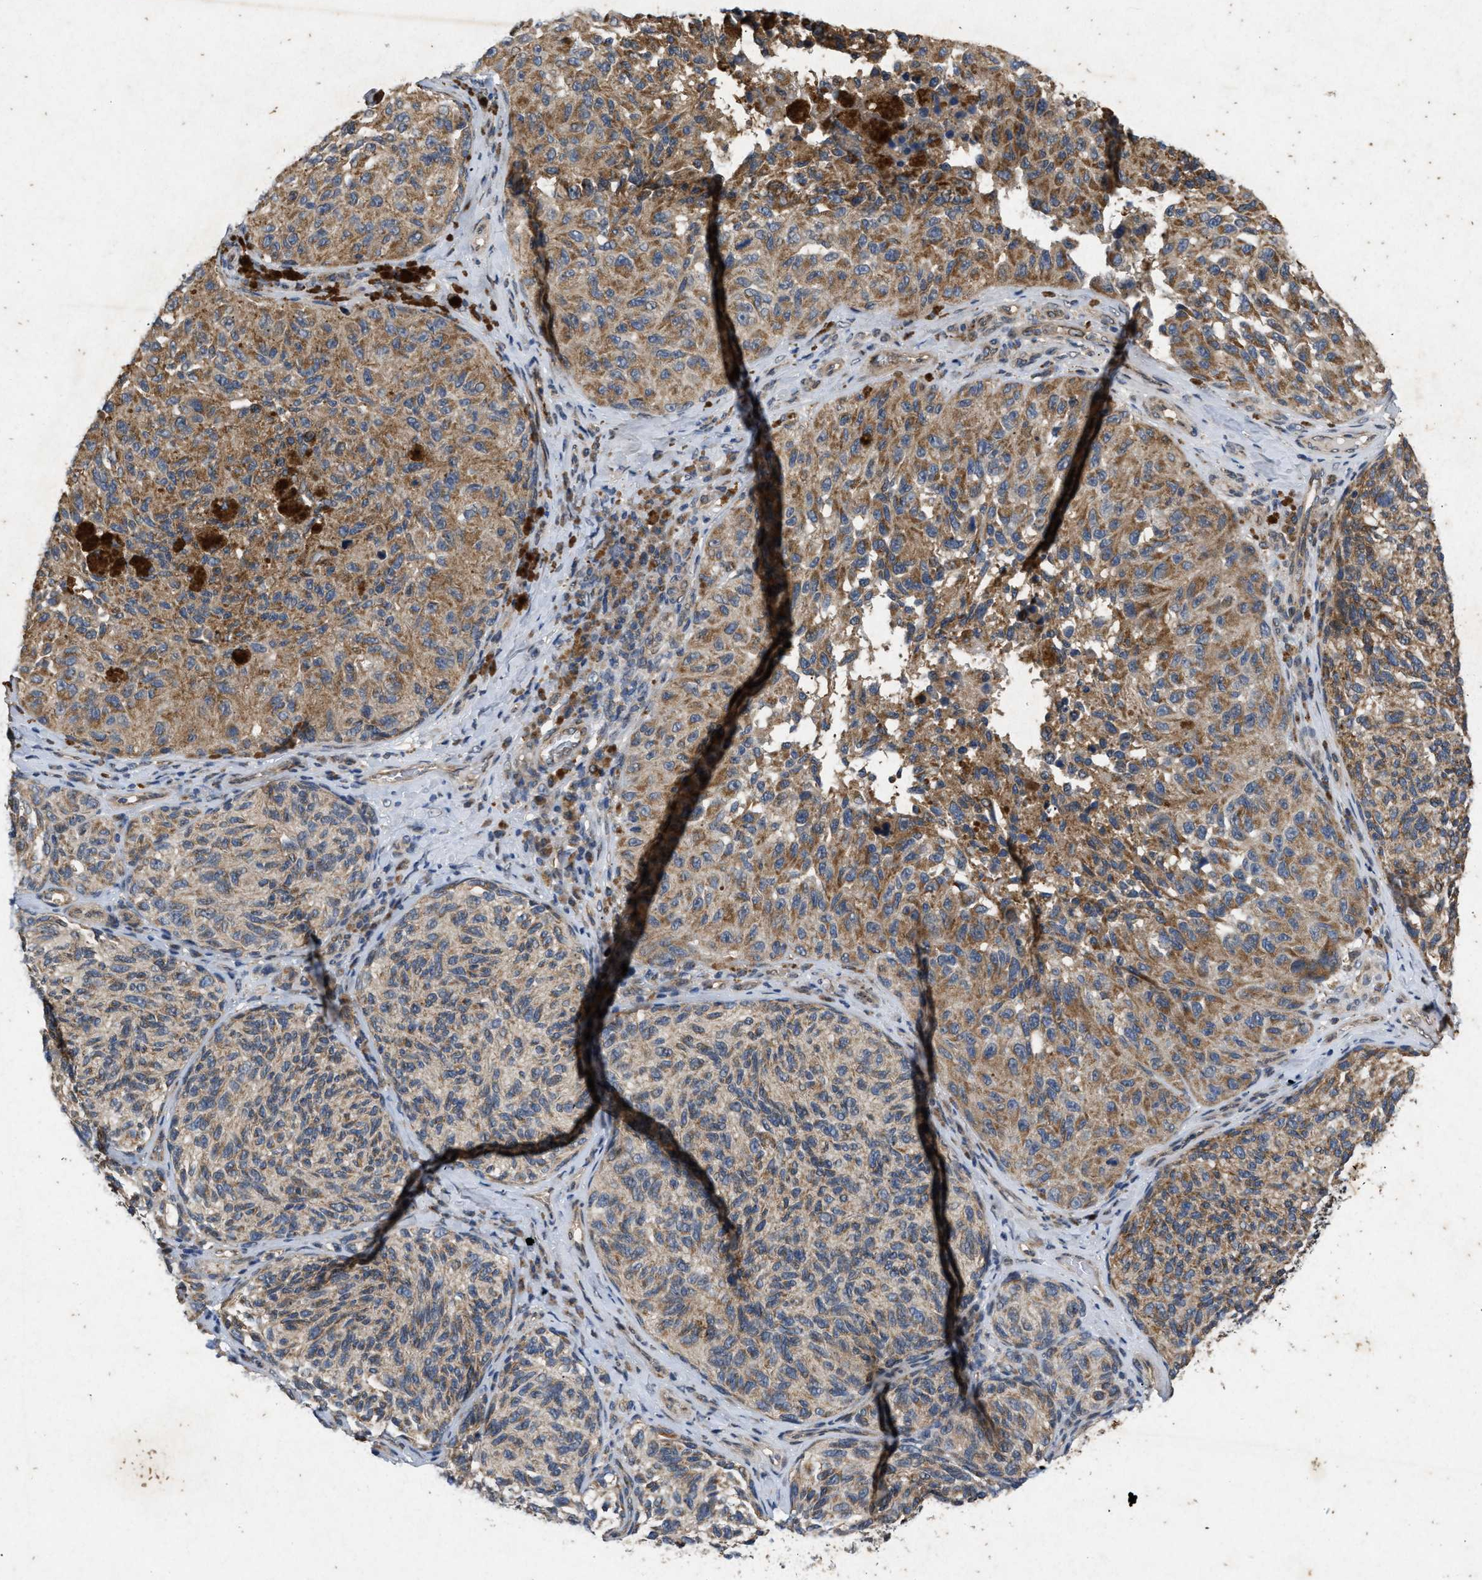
{"staining": {"intensity": "moderate", "quantity": ">75%", "location": "cytoplasmic/membranous"}, "tissue": "melanoma", "cell_type": "Tumor cells", "image_type": "cancer", "snomed": [{"axis": "morphology", "description": "Malignant melanoma, NOS"}, {"axis": "topography", "description": "Skin"}], "caption": "High-magnification brightfield microscopy of melanoma stained with DAB (brown) and counterstained with hematoxylin (blue). tumor cells exhibit moderate cytoplasmic/membranous staining is appreciated in about>75% of cells.", "gene": "PRKG2", "patient": {"sex": "female", "age": 73}}